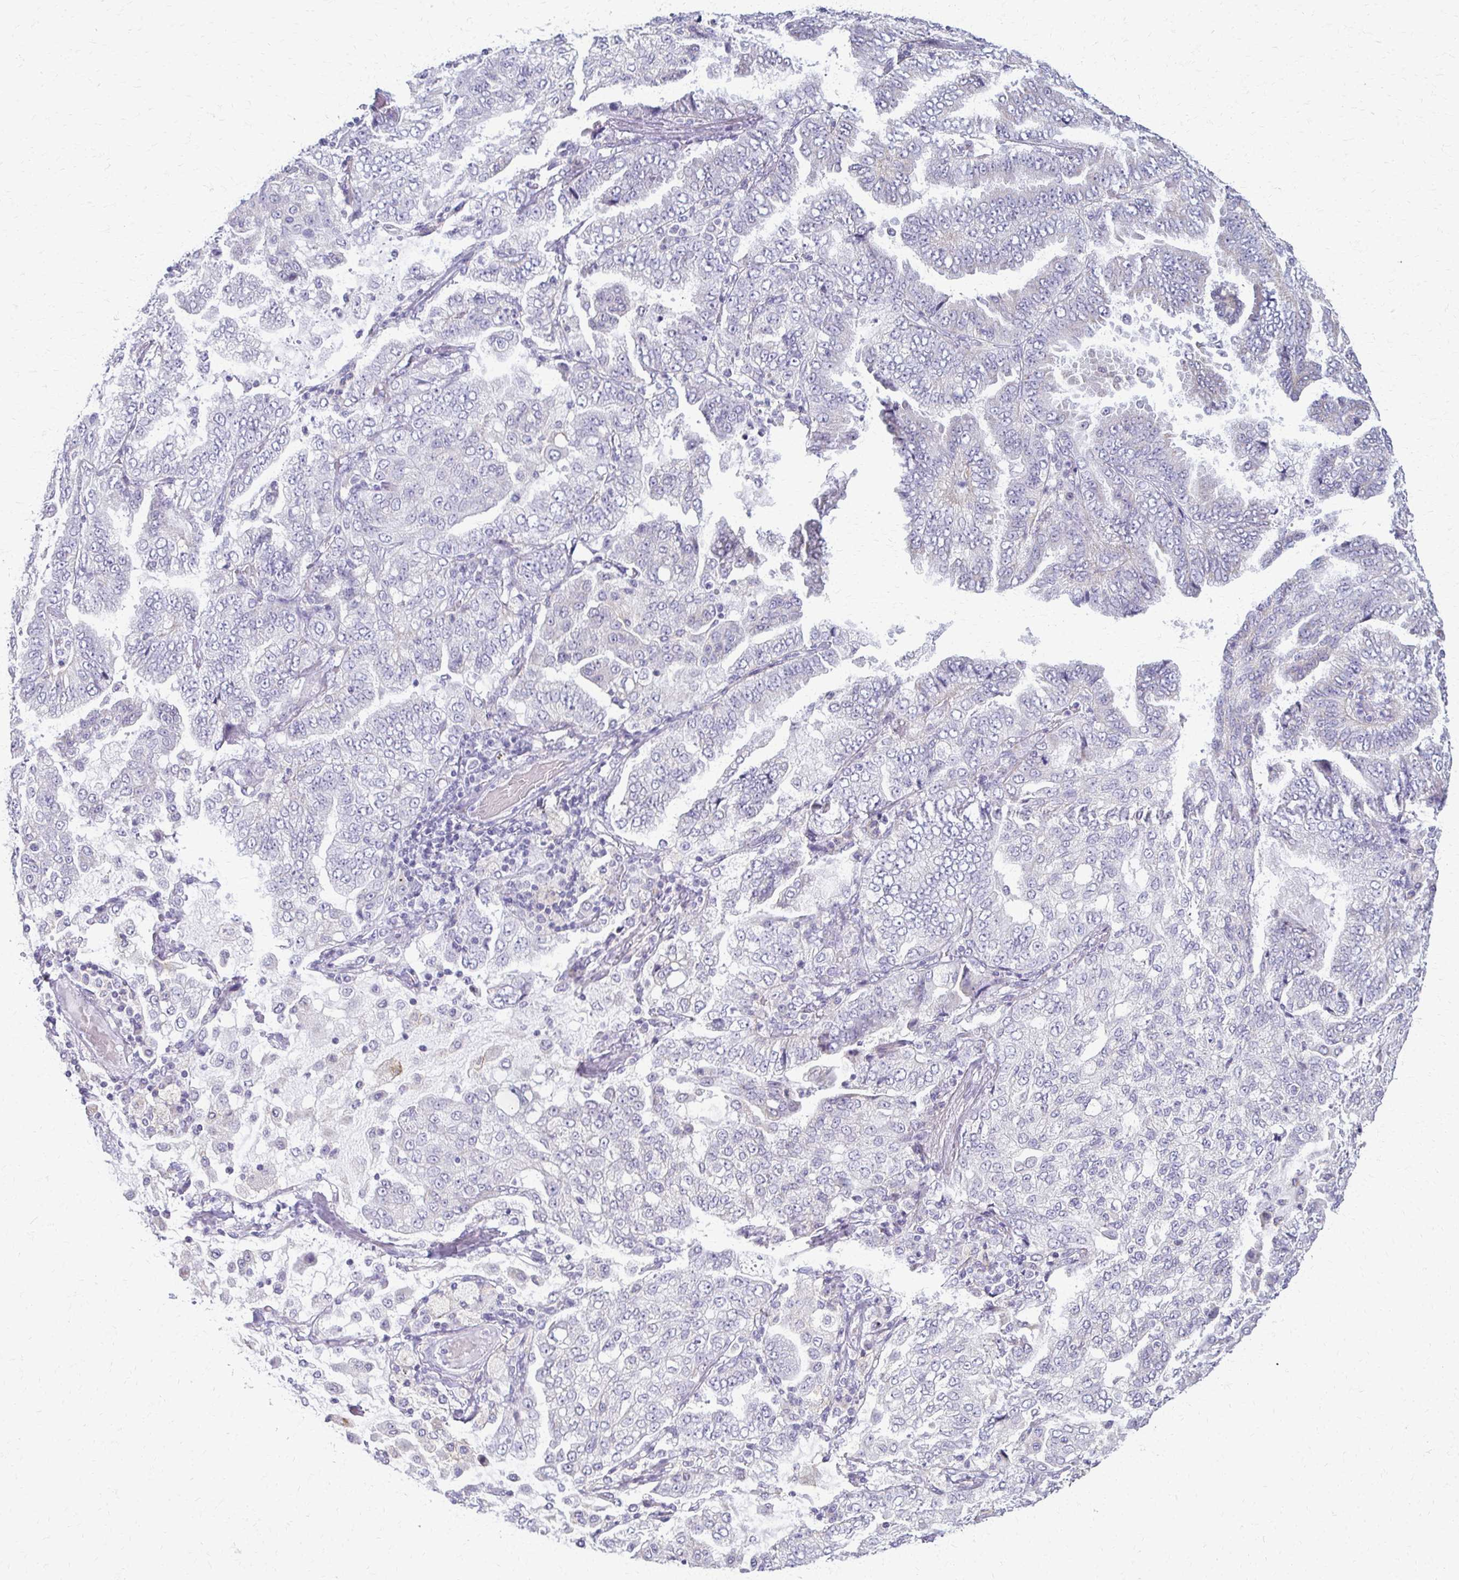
{"staining": {"intensity": "negative", "quantity": "none", "location": "none"}, "tissue": "lung cancer", "cell_type": "Tumor cells", "image_type": "cancer", "snomed": [{"axis": "morphology", "description": "Aneuploidy"}, {"axis": "morphology", "description": "Adenocarcinoma, NOS"}, {"axis": "morphology", "description": "Adenocarcinoma, metastatic, NOS"}, {"axis": "topography", "description": "Lymph node"}, {"axis": "topography", "description": "Lung"}], "caption": "A histopathology image of human lung metastatic adenocarcinoma is negative for staining in tumor cells.", "gene": "FCGR2B", "patient": {"sex": "female", "age": 48}}